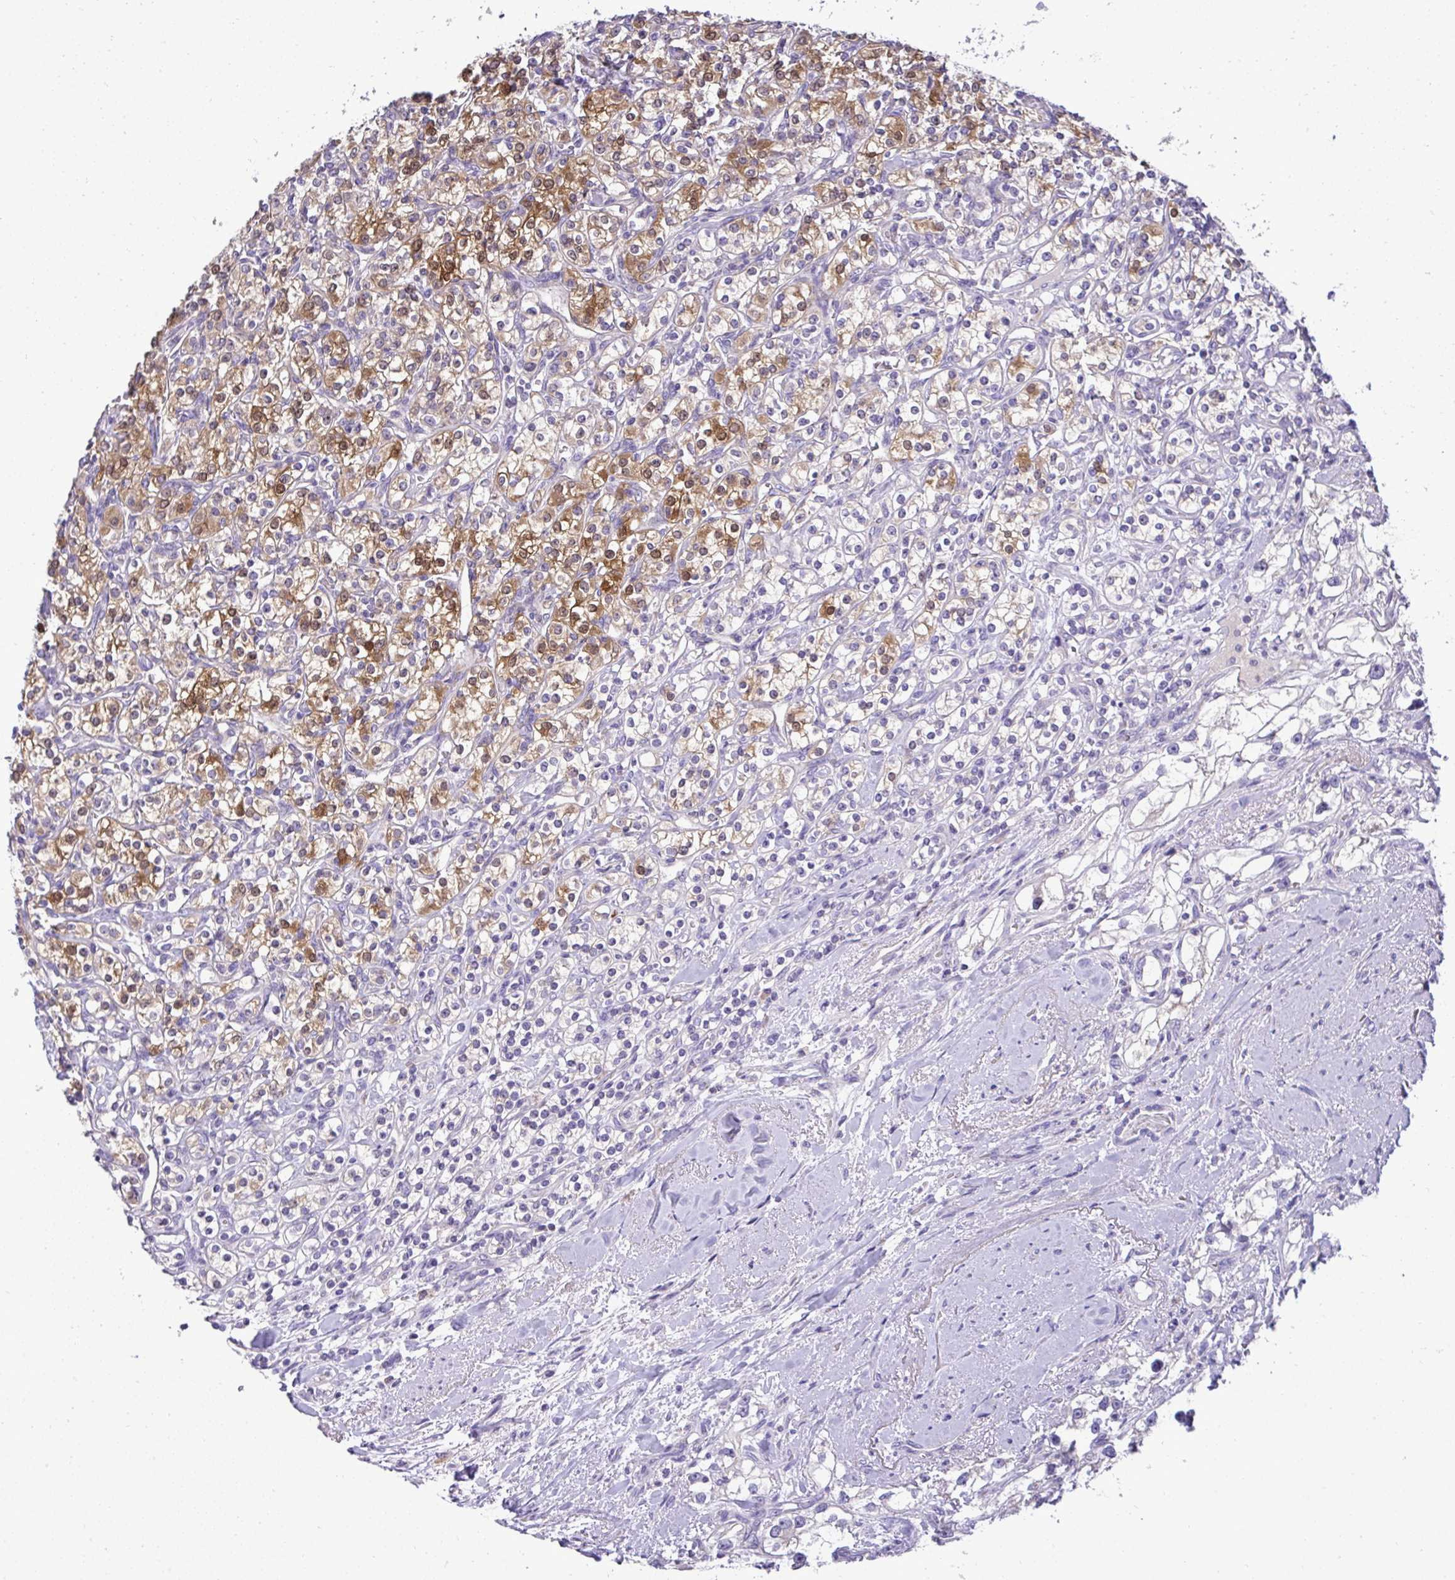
{"staining": {"intensity": "moderate", "quantity": "25%-75%", "location": "cytoplasmic/membranous,nuclear"}, "tissue": "renal cancer", "cell_type": "Tumor cells", "image_type": "cancer", "snomed": [{"axis": "morphology", "description": "Adenocarcinoma, NOS"}, {"axis": "topography", "description": "Kidney"}], "caption": "A micrograph of human renal cancer (adenocarcinoma) stained for a protein reveals moderate cytoplasmic/membranous and nuclear brown staining in tumor cells.", "gene": "ST8SIA2", "patient": {"sex": "male", "age": 77}}